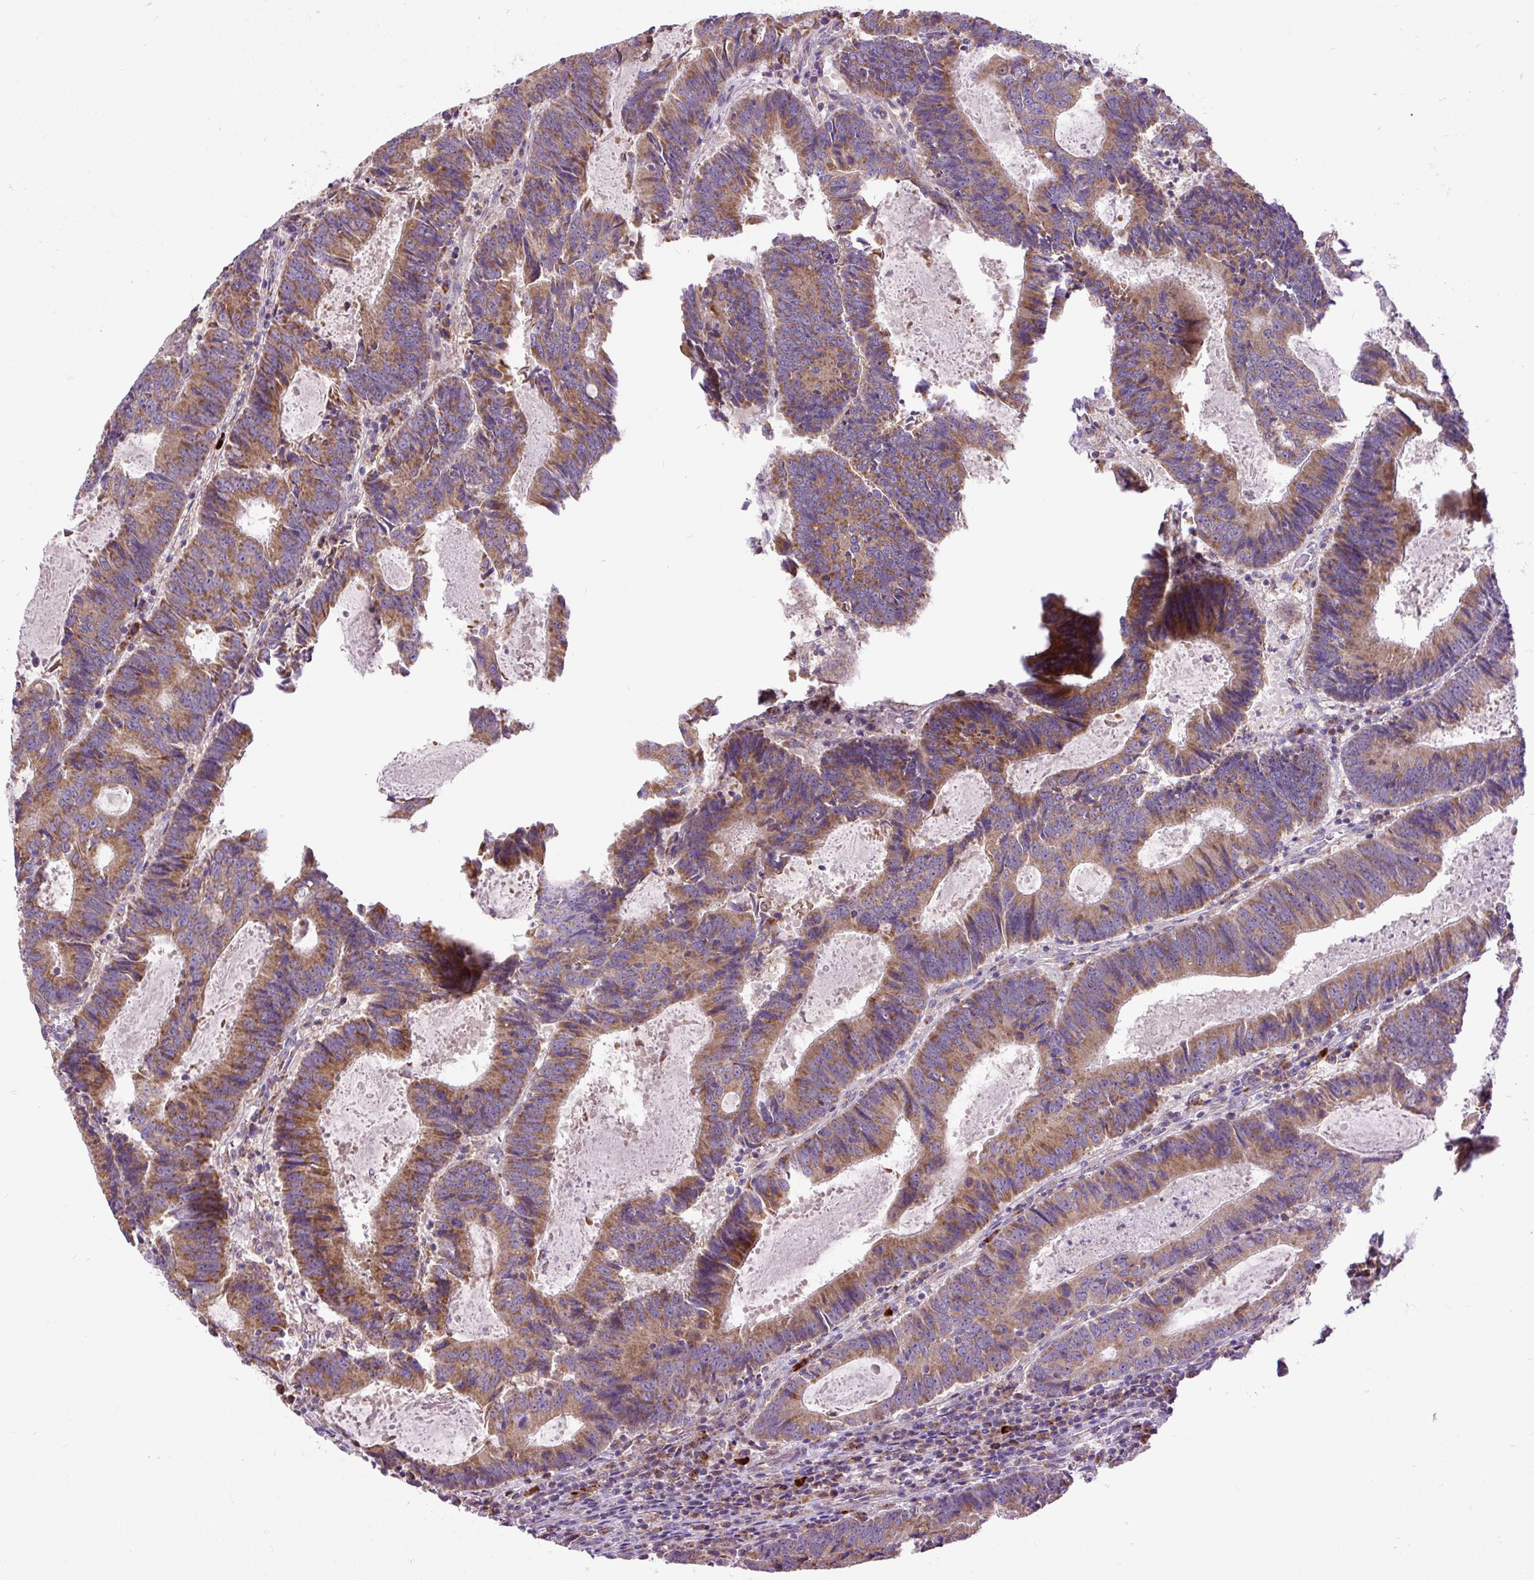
{"staining": {"intensity": "moderate", "quantity": ">75%", "location": "cytoplasmic/membranous"}, "tissue": "colorectal cancer", "cell_type": "Tumor cells", "image_type": "cancer", "snomed": [{"axis": "morphology", "description": "Adenocarcinoma, NOS"}, {"axis": "topography", "description": "Colon"}], "caption": "A brown stain shows moderate cytoplasmic/membranous positivity of a protein in human colorectal cancer tumor cells.", "gene": "TM2D3", "patient": {"sex": "male", "age": 67}}